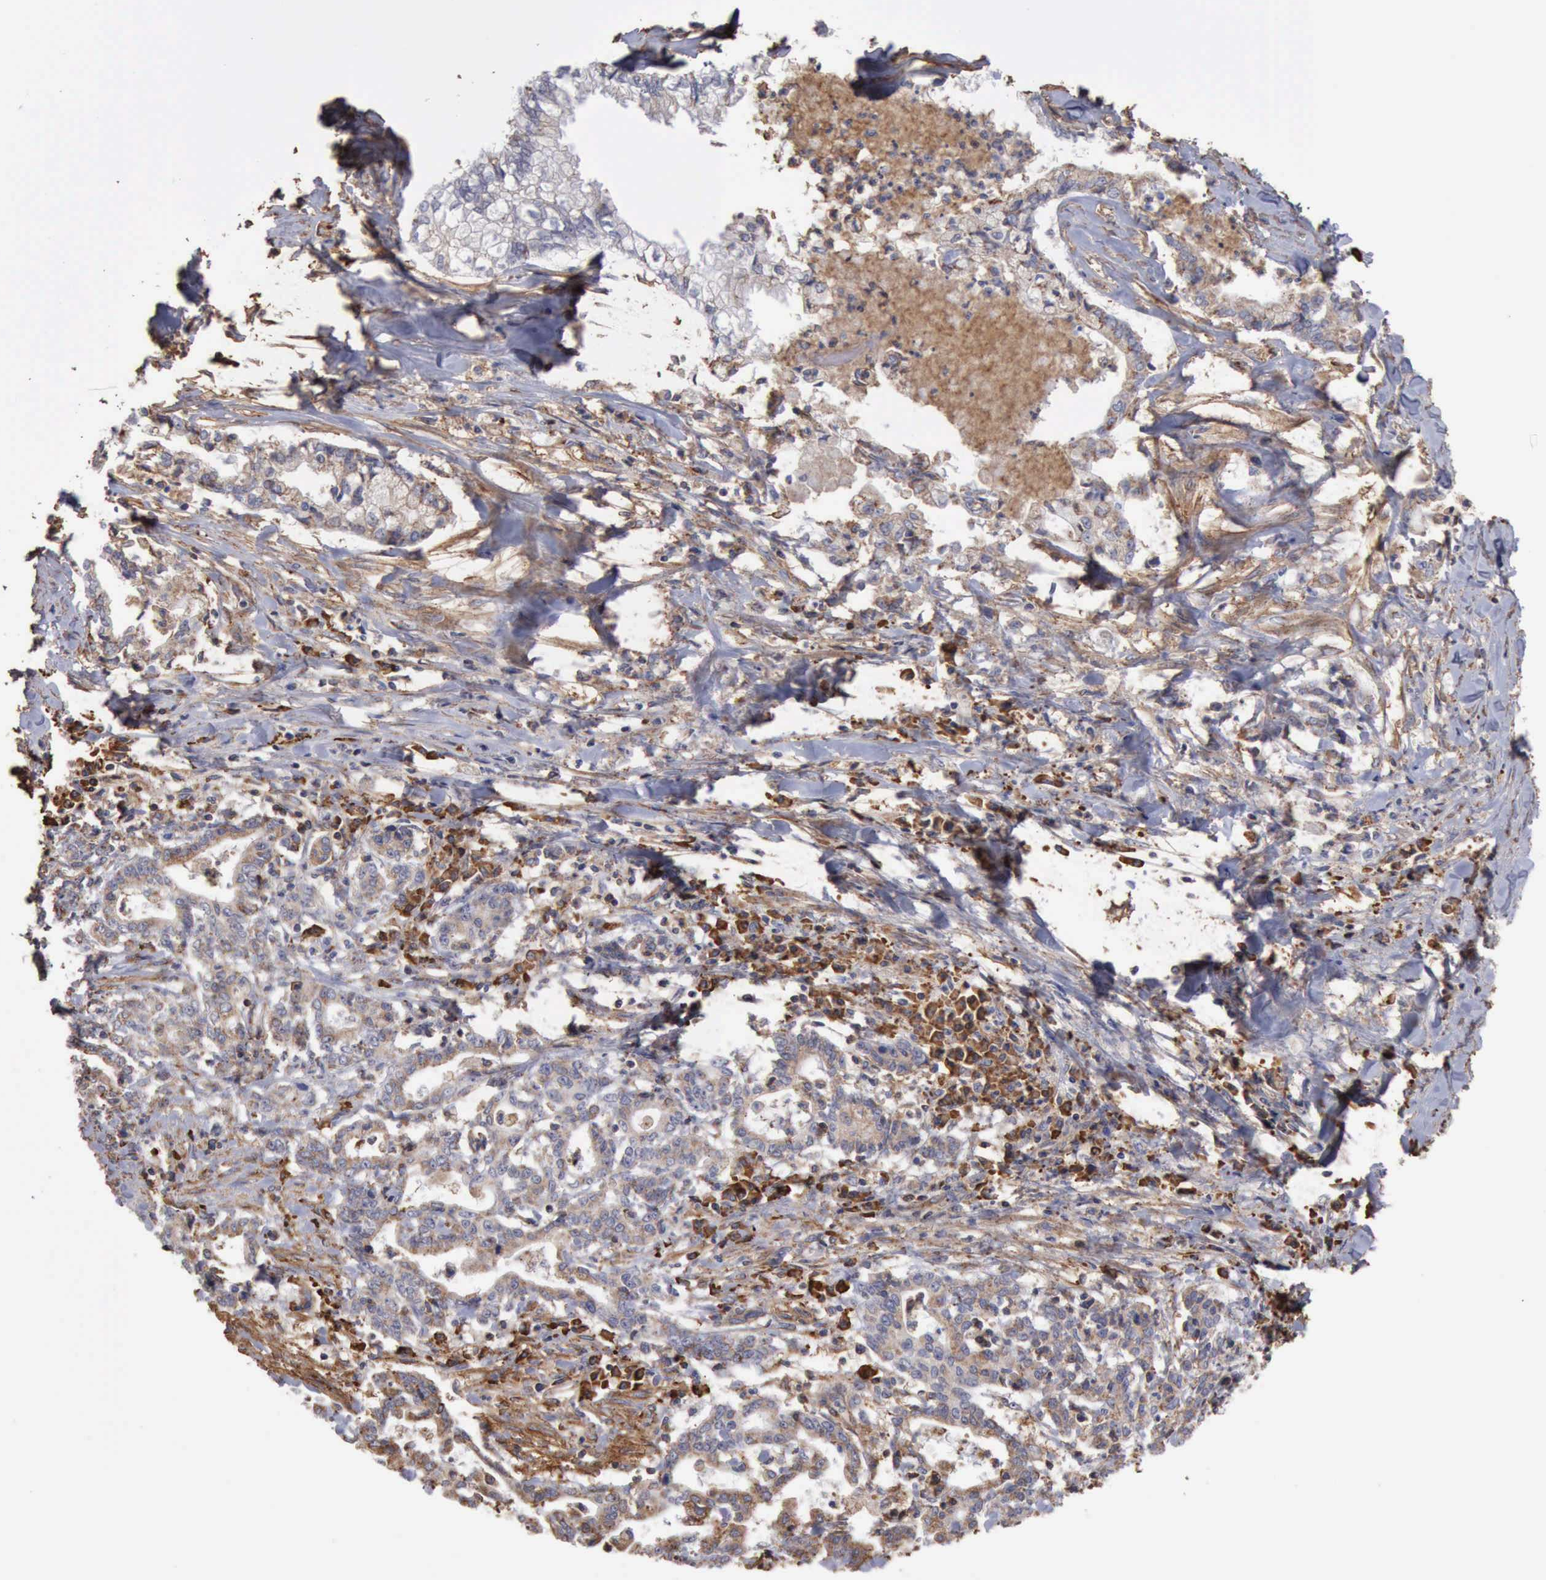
{"staining": {"intensity": "weak", "quantity": "25%-75%", "location": "cytoplasmic/membranous"}, "tissue": "liver cancer", "cell_type": "Tumor cells", "image_type": "cancer", "snomed": [{"axis": "morphology", "description": "Cholangiocarcinoma"}, {"axis": "topography", "description": "Liver"}], "caption": "Human cholangiocarcinoma (liver) stained with a protein marker demonstrates weak staining in tumor cells.", "gene": "GPR101", "patient": {"sex": "male", "age": 57}}